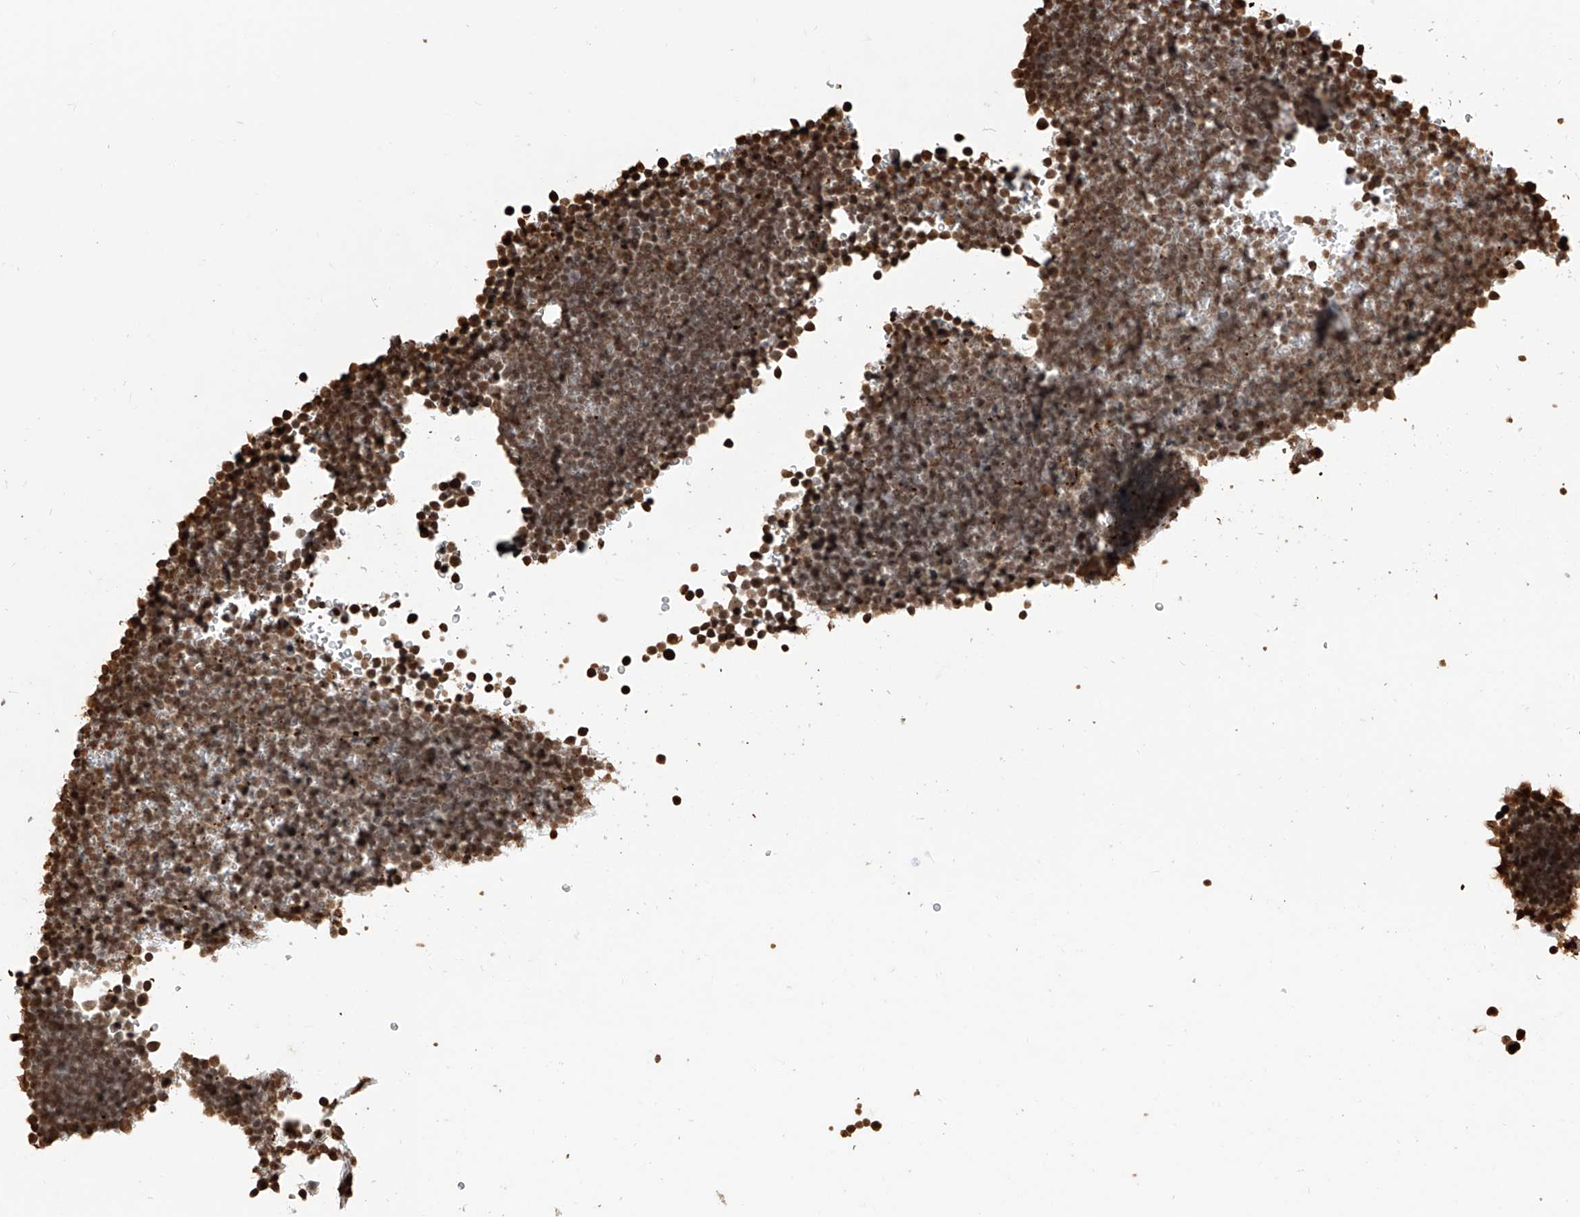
{"staining": {"intensity": "moderate", "quantity": "<25%", "location": "nuclear"}, "tissue": "lymphoma", "cell_type": "Tumor cells", "image_type": "cancer", "snomed": [{"axis": "morphology", "description": "Malignant lymphoma, non-Hodgkin's type, High grade"}, {"axis": "topography", "description": "Lymph node"}], "caption": "IHC image of neoplastic tissue: malignant lymphoma, non-Hodgkin's type (high-grade) stained using immunohistochemistry (IHC) reveals low levels of moderate protein expression localized specifically in the nuclear of tumor cells, appearing as a nuclear brown color.", "gene": "CFAP410", "patient": {"sex": "male", "age": 13}}